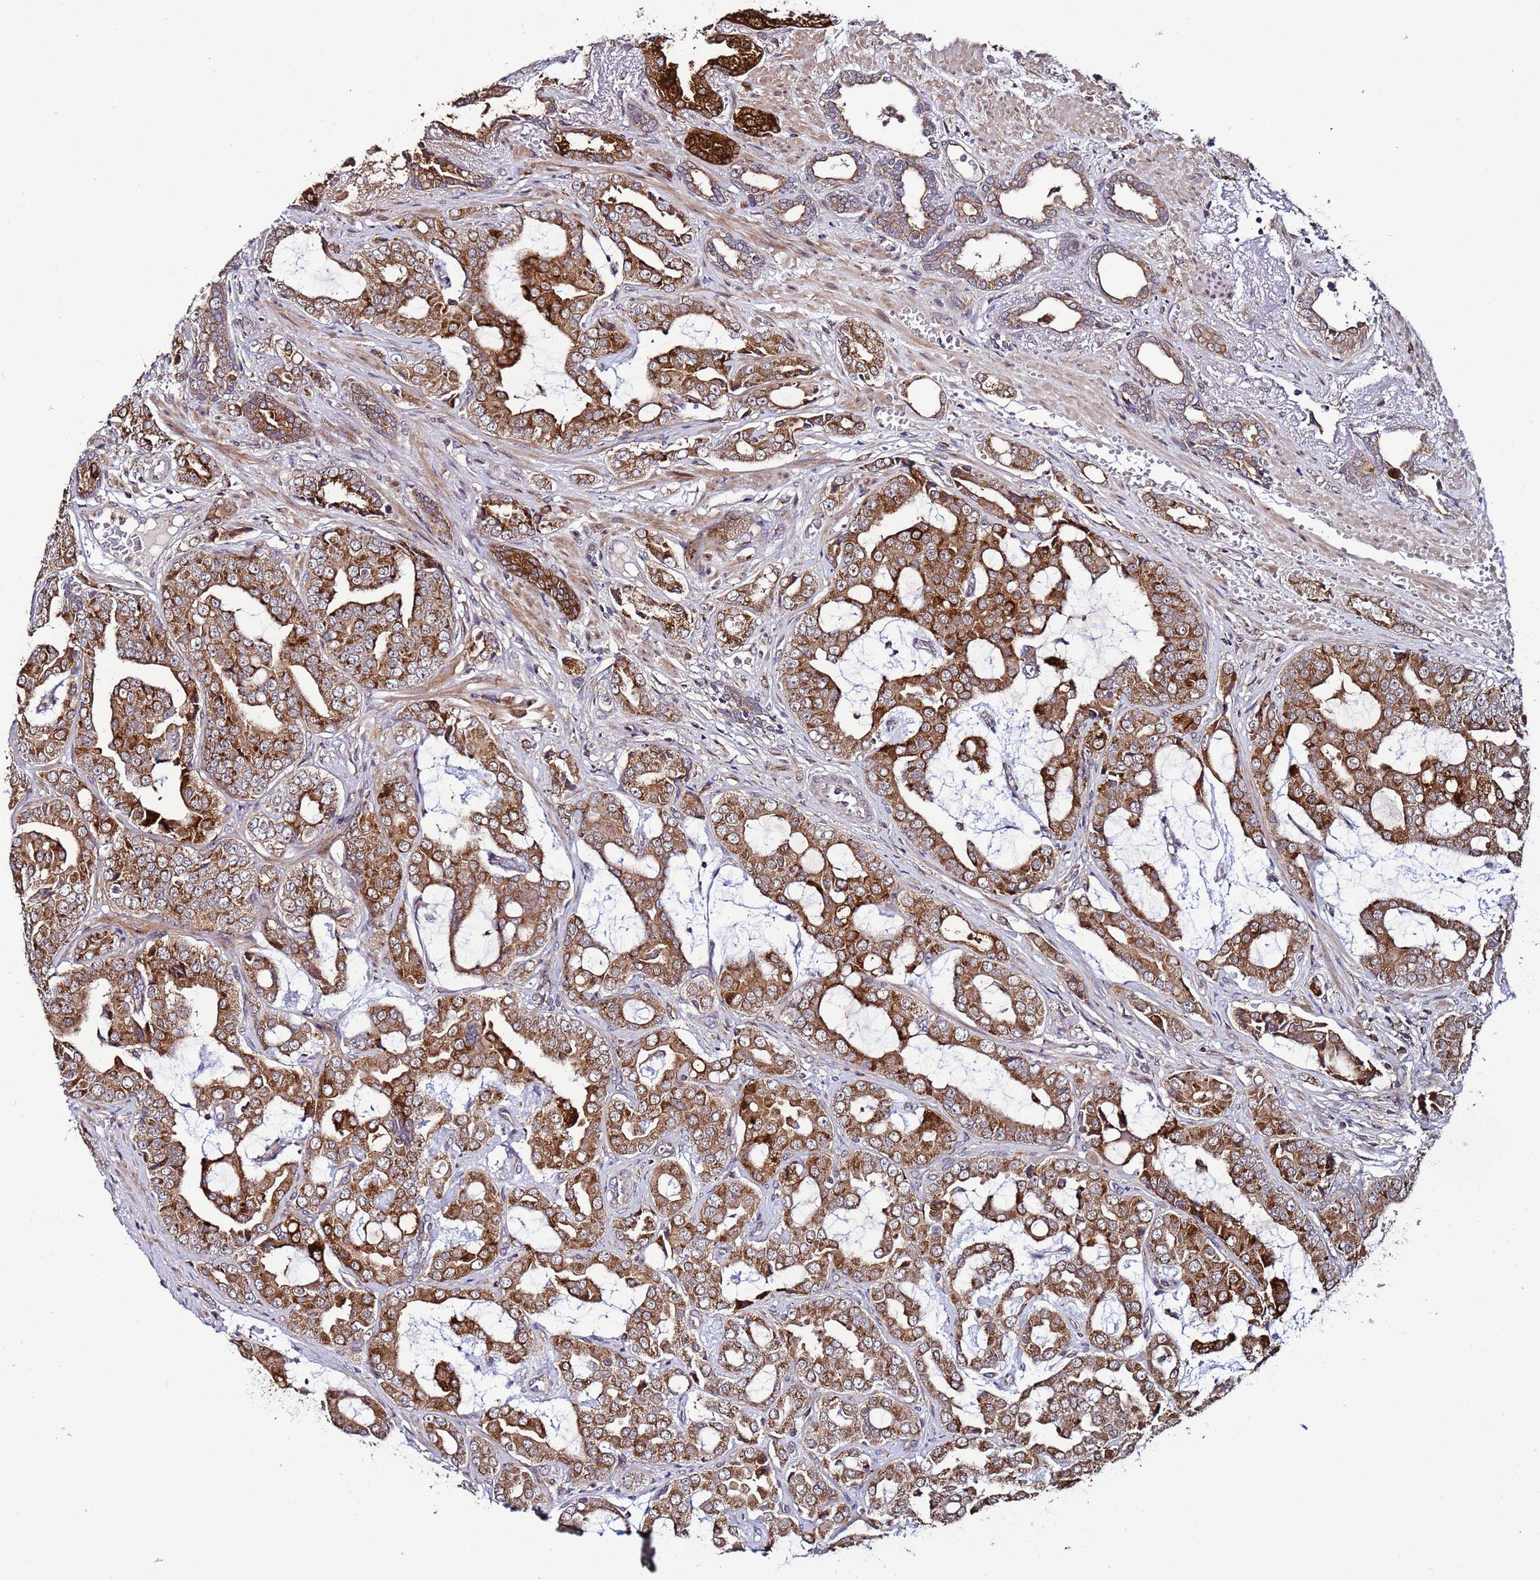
{"staining": {"intensity": "strong", "quantity": ">75%", "location": "cytoplasmic/membranous"}, "tissue": "prostate cancer", "cell_type": "Tumor cells", "image_type": "cancer", "snomed": [{"axis": "morphology", "description": "Adenocarcinoma, High grade"}, {"axis": "topography", "description": "Prostate"}], "caption": "Prostate cancer stained with immunohistochemistry (IHC) reveals strong cytoplasmic/membranous expression in approximately >75% of tumor cells.", "gene": "TMEM176B", "patient": {"sex": "male", "age": 71}}